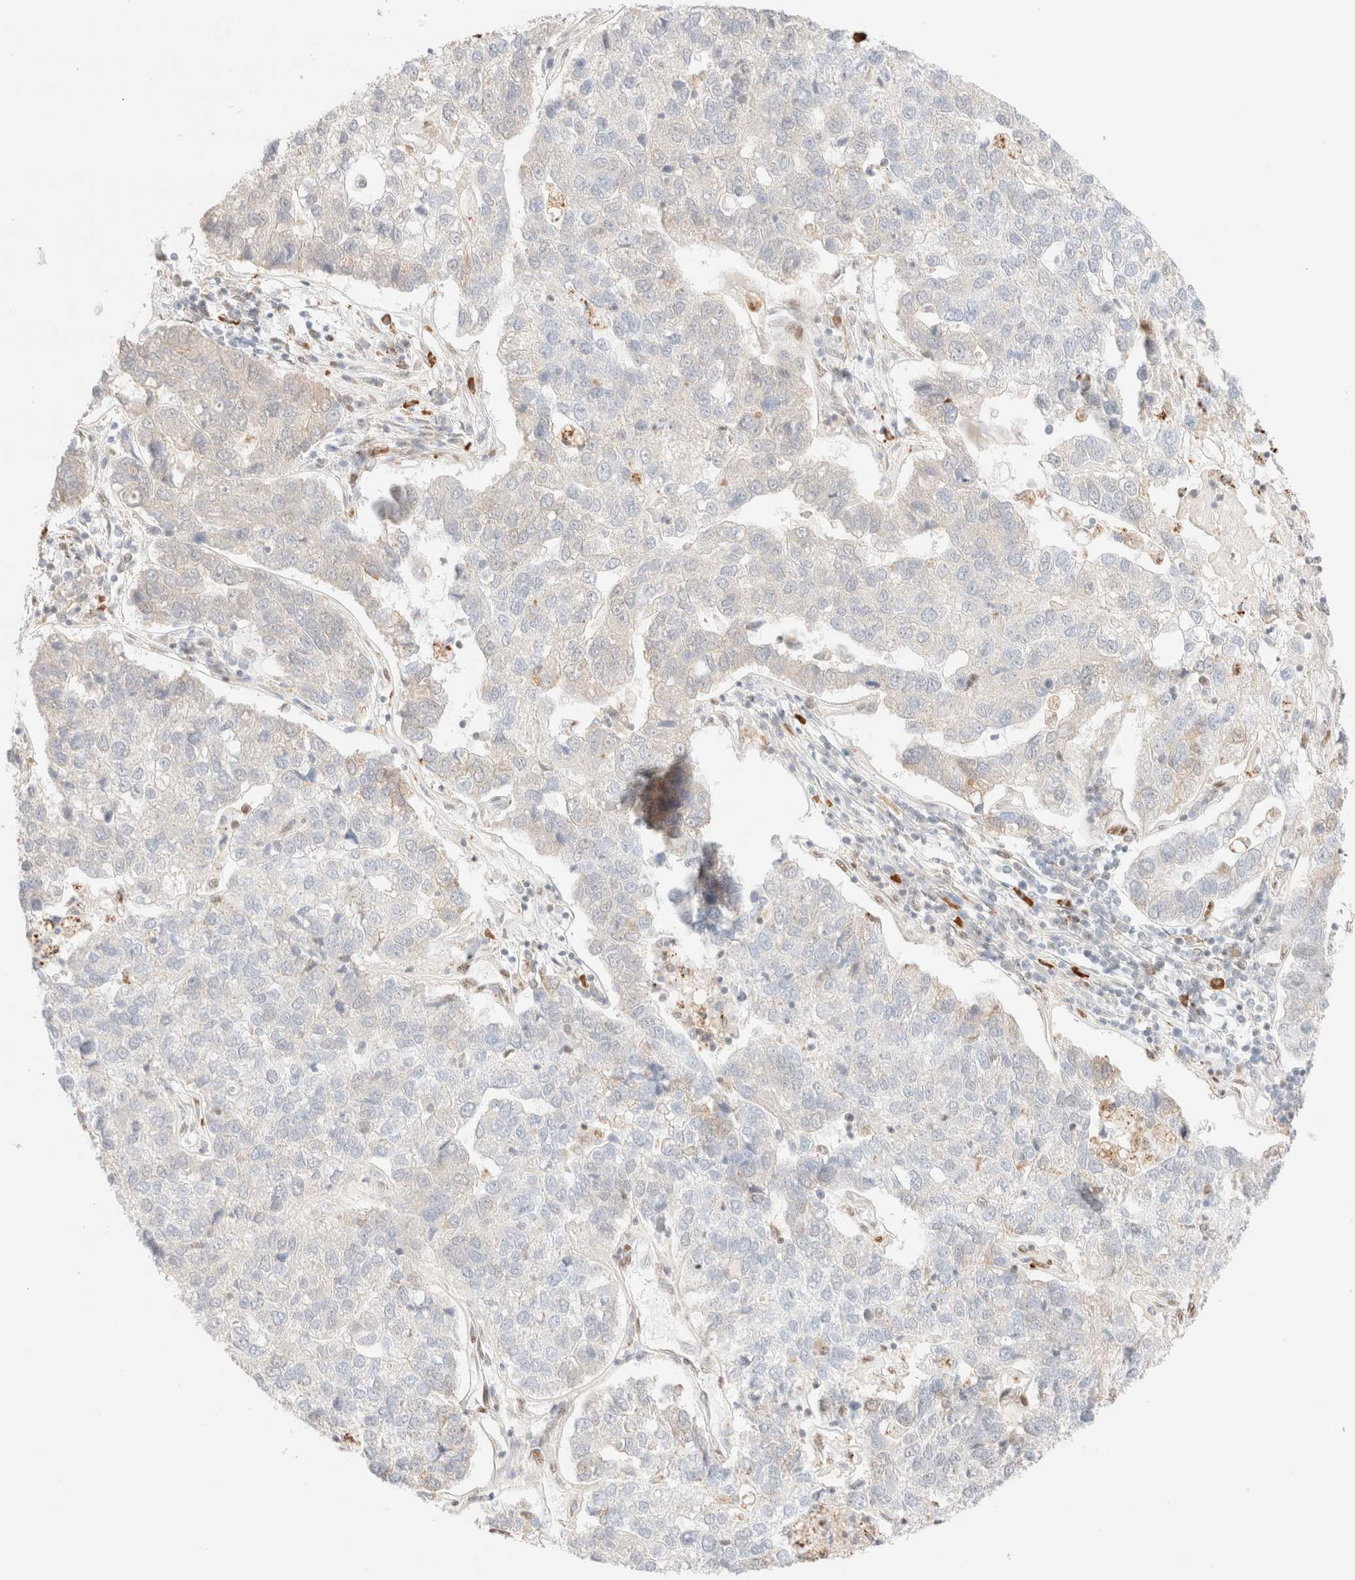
{"staining": {"intensity": "negative", "quantity": "none", "location": "none"}, "tissue": "pancreatic cancer", "cell_type": "Tumor cells", "image_type": "cancer", "snomed": [{"axis": "morphology", "description": "Adenocarcinoma, NOS"}, {"axis": "topography", "description": "Pancreas"}], "caption": "Human pancreatic cancer (adenocarcinoma) stained for a protein using IHC shows no staining in tumor cells.", "gene": "CIC", "patient": {"sex": "female", "age": 61}}